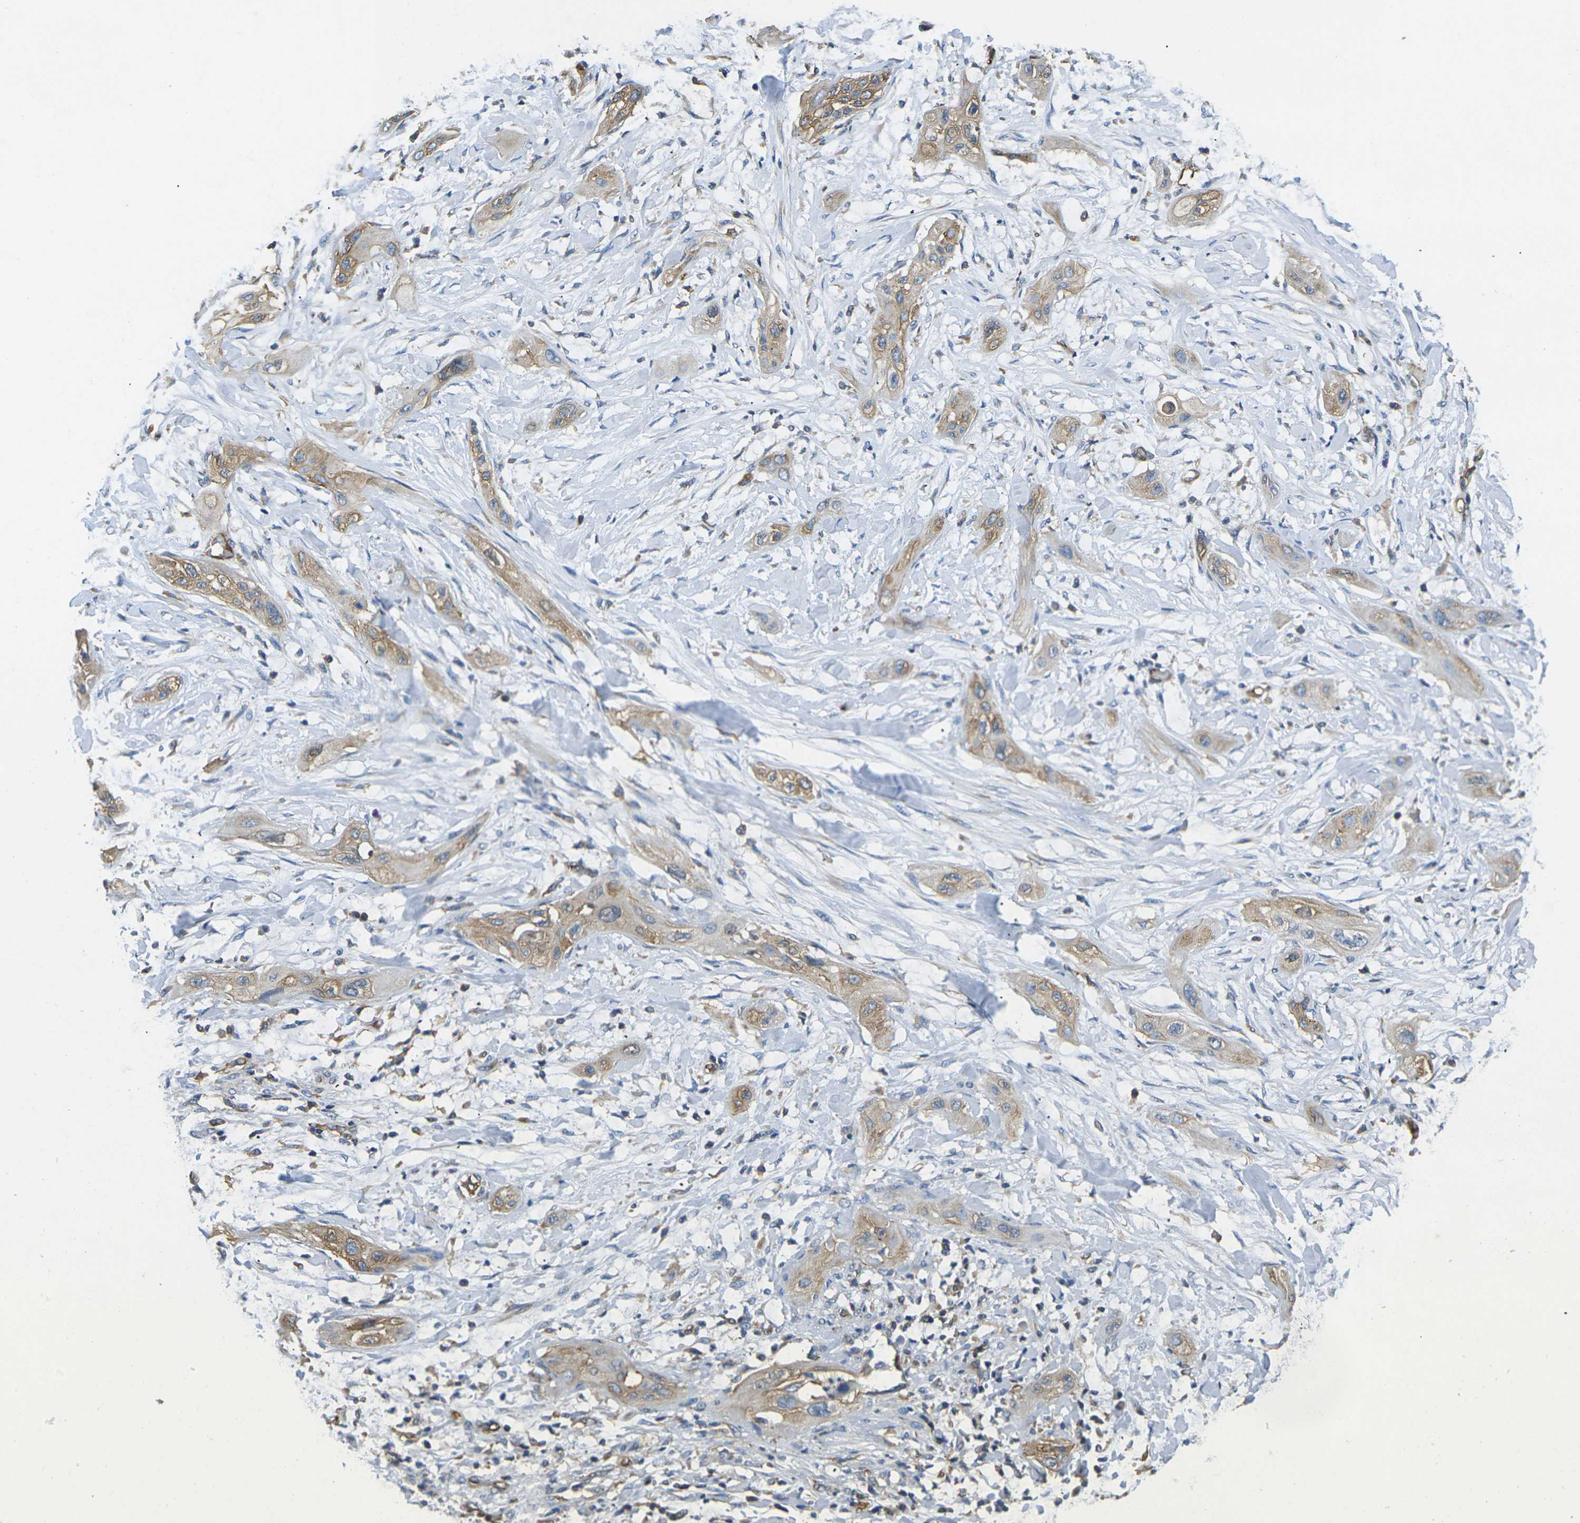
{"staining": {"intensity": "weak", "quantity": ">75%", "location": "cytoplasmic/membranous"}, "tissue": "lung cancer", "cell_type": "Tumor cells", "image_type": "cancer", "snomed": [{"axis": "morphology", "description": "Squamous cell carcinoma, NOS"}, {"axis": "topography", "description": "Lung"}], "caption": "The photomicrograph displays immunohistochemical staining of lung squamous cell carcinoma. There is weak cytoplasmic/membranous expression is appreciated in approximately >75% of tumor cells. (Brightfield microscopy of DAB IHC at high magnification).", "gene": "FAM110D", "patient": {"sex": "female", "age": 47}}